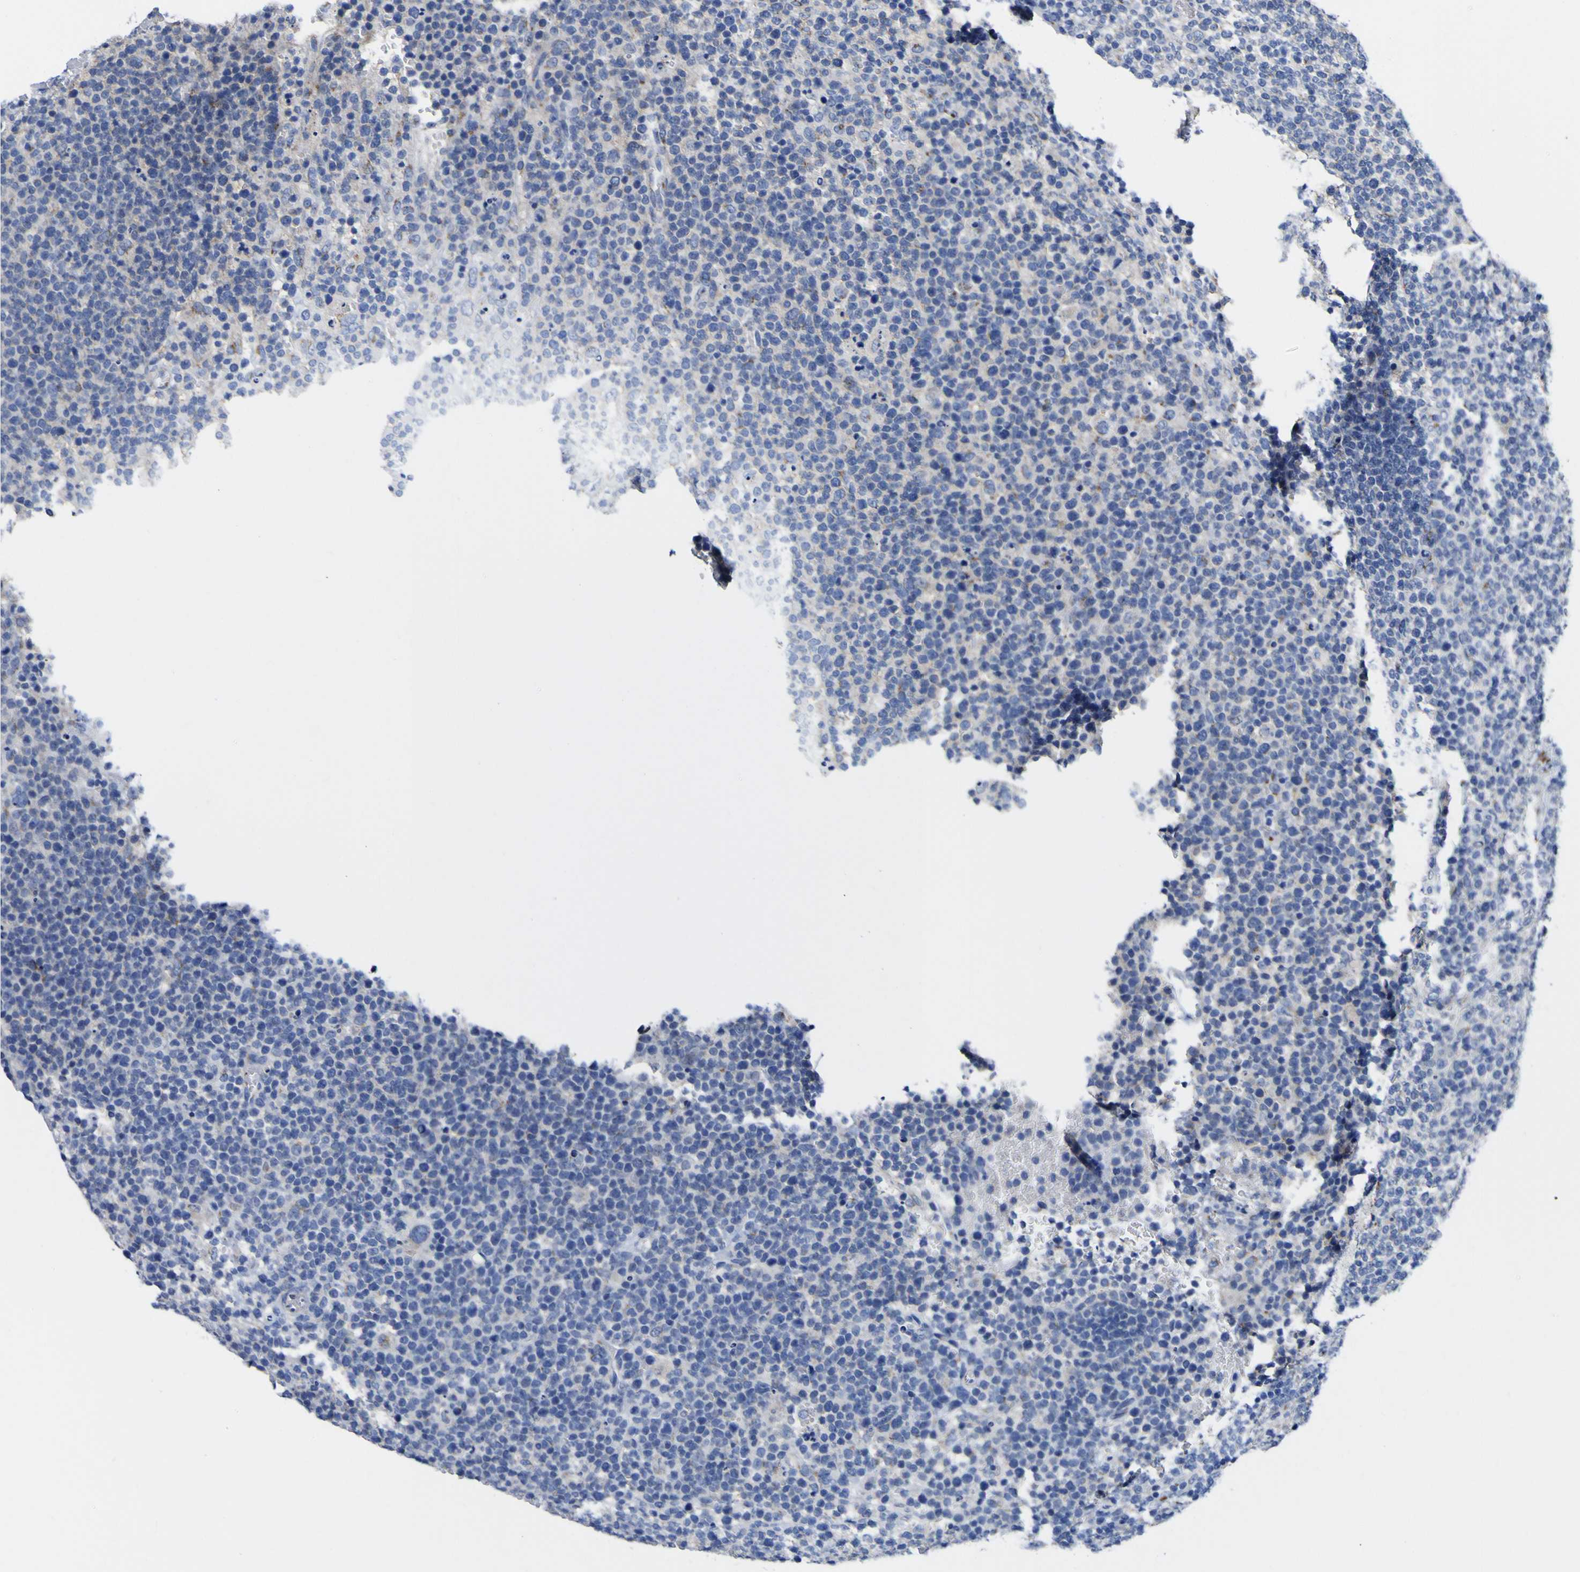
{"staining": {"intensity": "negative", "quantity": "none", "location": "none"}, "tissue": "lymphoma", "cell_type": "Tumor cells", "image_type": "cancer", "snomed": [{"axis": "morphology", "description": "Malignant lymphoma, non-Hodgkin's type, High grade"}, {"axis": "topography", "description": "Lymph node"}], "caption": "High-grade malignant lymphoma, non-Hodgkin's type was stained to show a protein in brown. There is no significant positivity in tumor cells. The staining is performed using DAB (3,3'-diaminobenzidine) brown chromogen with nuclei counter-stained in using hematoxylin.", "gene": "GOLM1", "patient": {"sex": "male", "age": 61}}